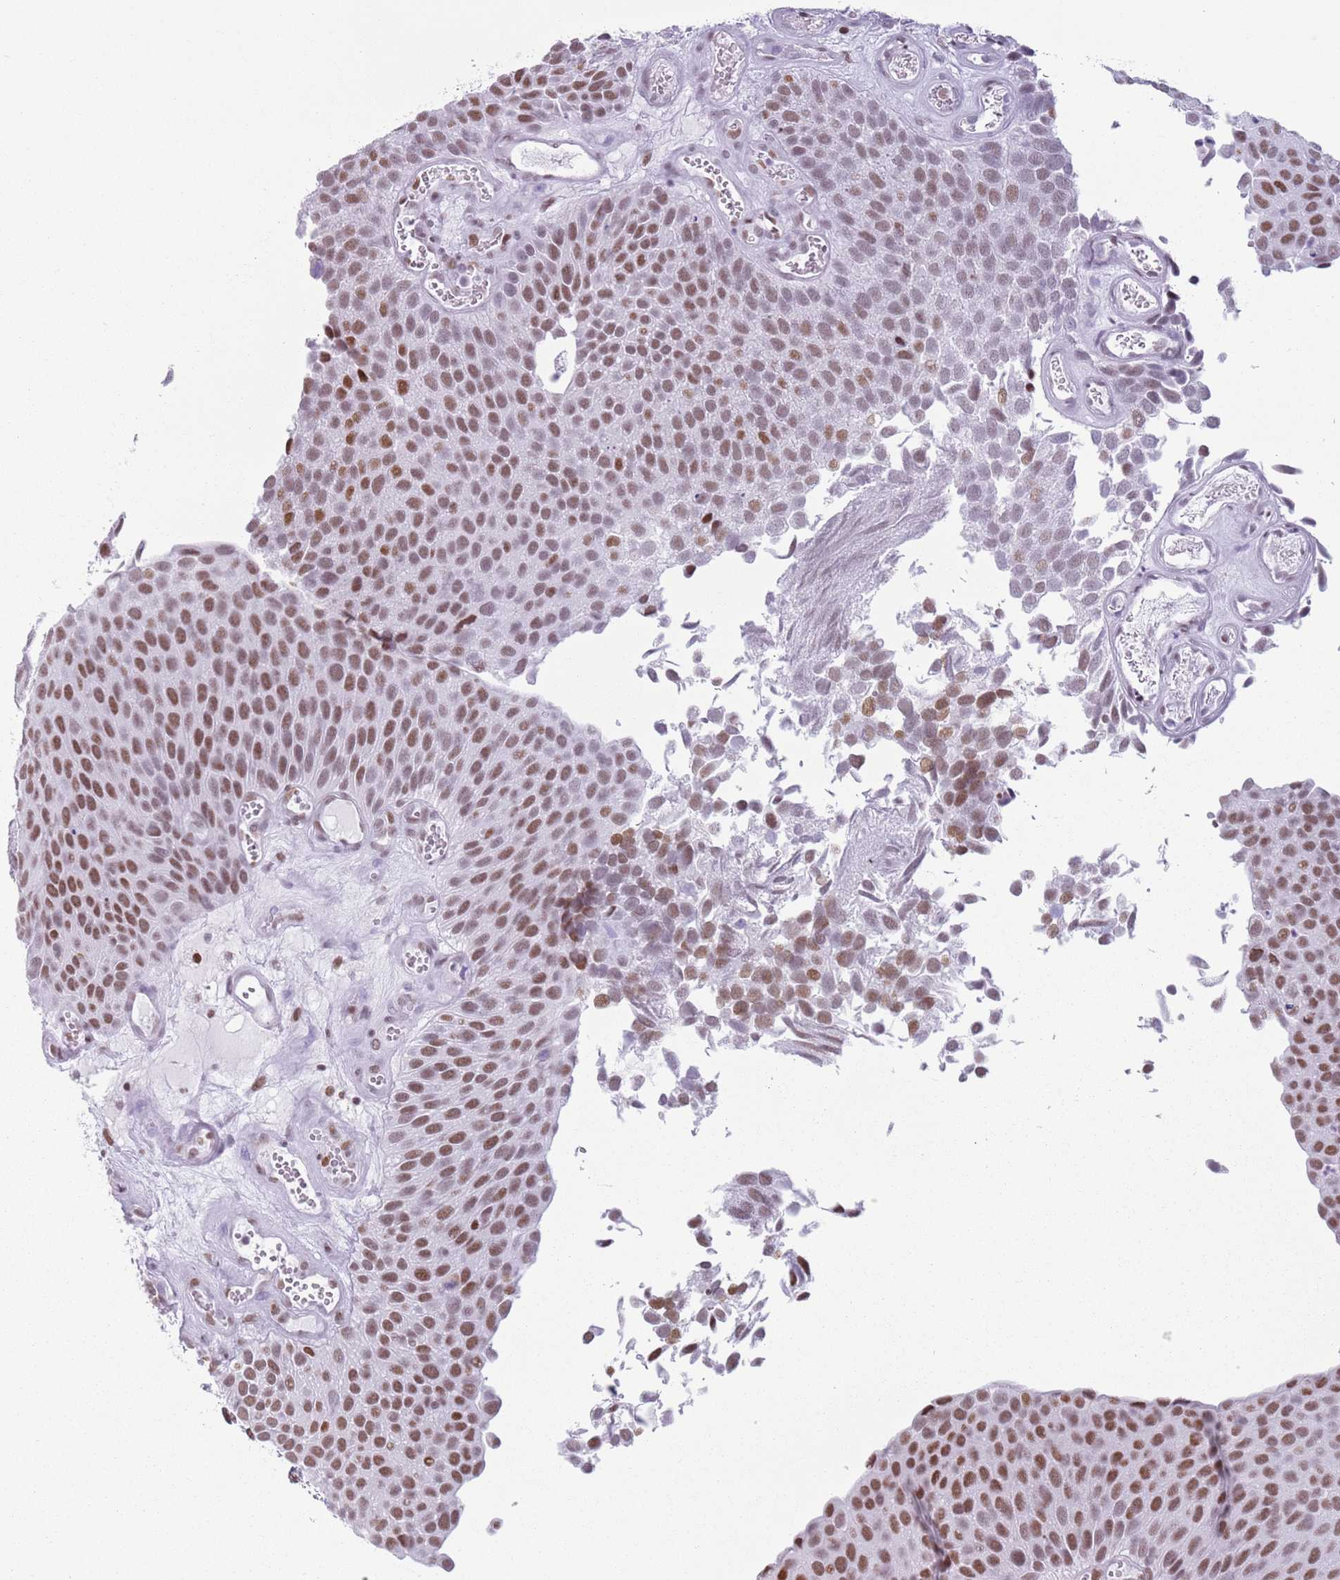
{"staining": {"intensity": "moderate", "quantity": ">75%", "location": "nuclear"}, "tissue": "urothelial cancer", "cell_type": "Tumor cells", "image_type": "cancer", "snomed": [{"axis": "morphology", "description": "Urothelial carcinoma, Low grade"}, {"axis": "topography", "description": "Urinary bladder"}], "caption": "A histopathology image showing moderate nuclear positivity in approximately >75% of tumor cells in low-grade urothelial carcinoma, as visualized by brown immunohistochemical staining.", "gene": "FAM104B", "patient": {"sex": "male", "age": 89}}